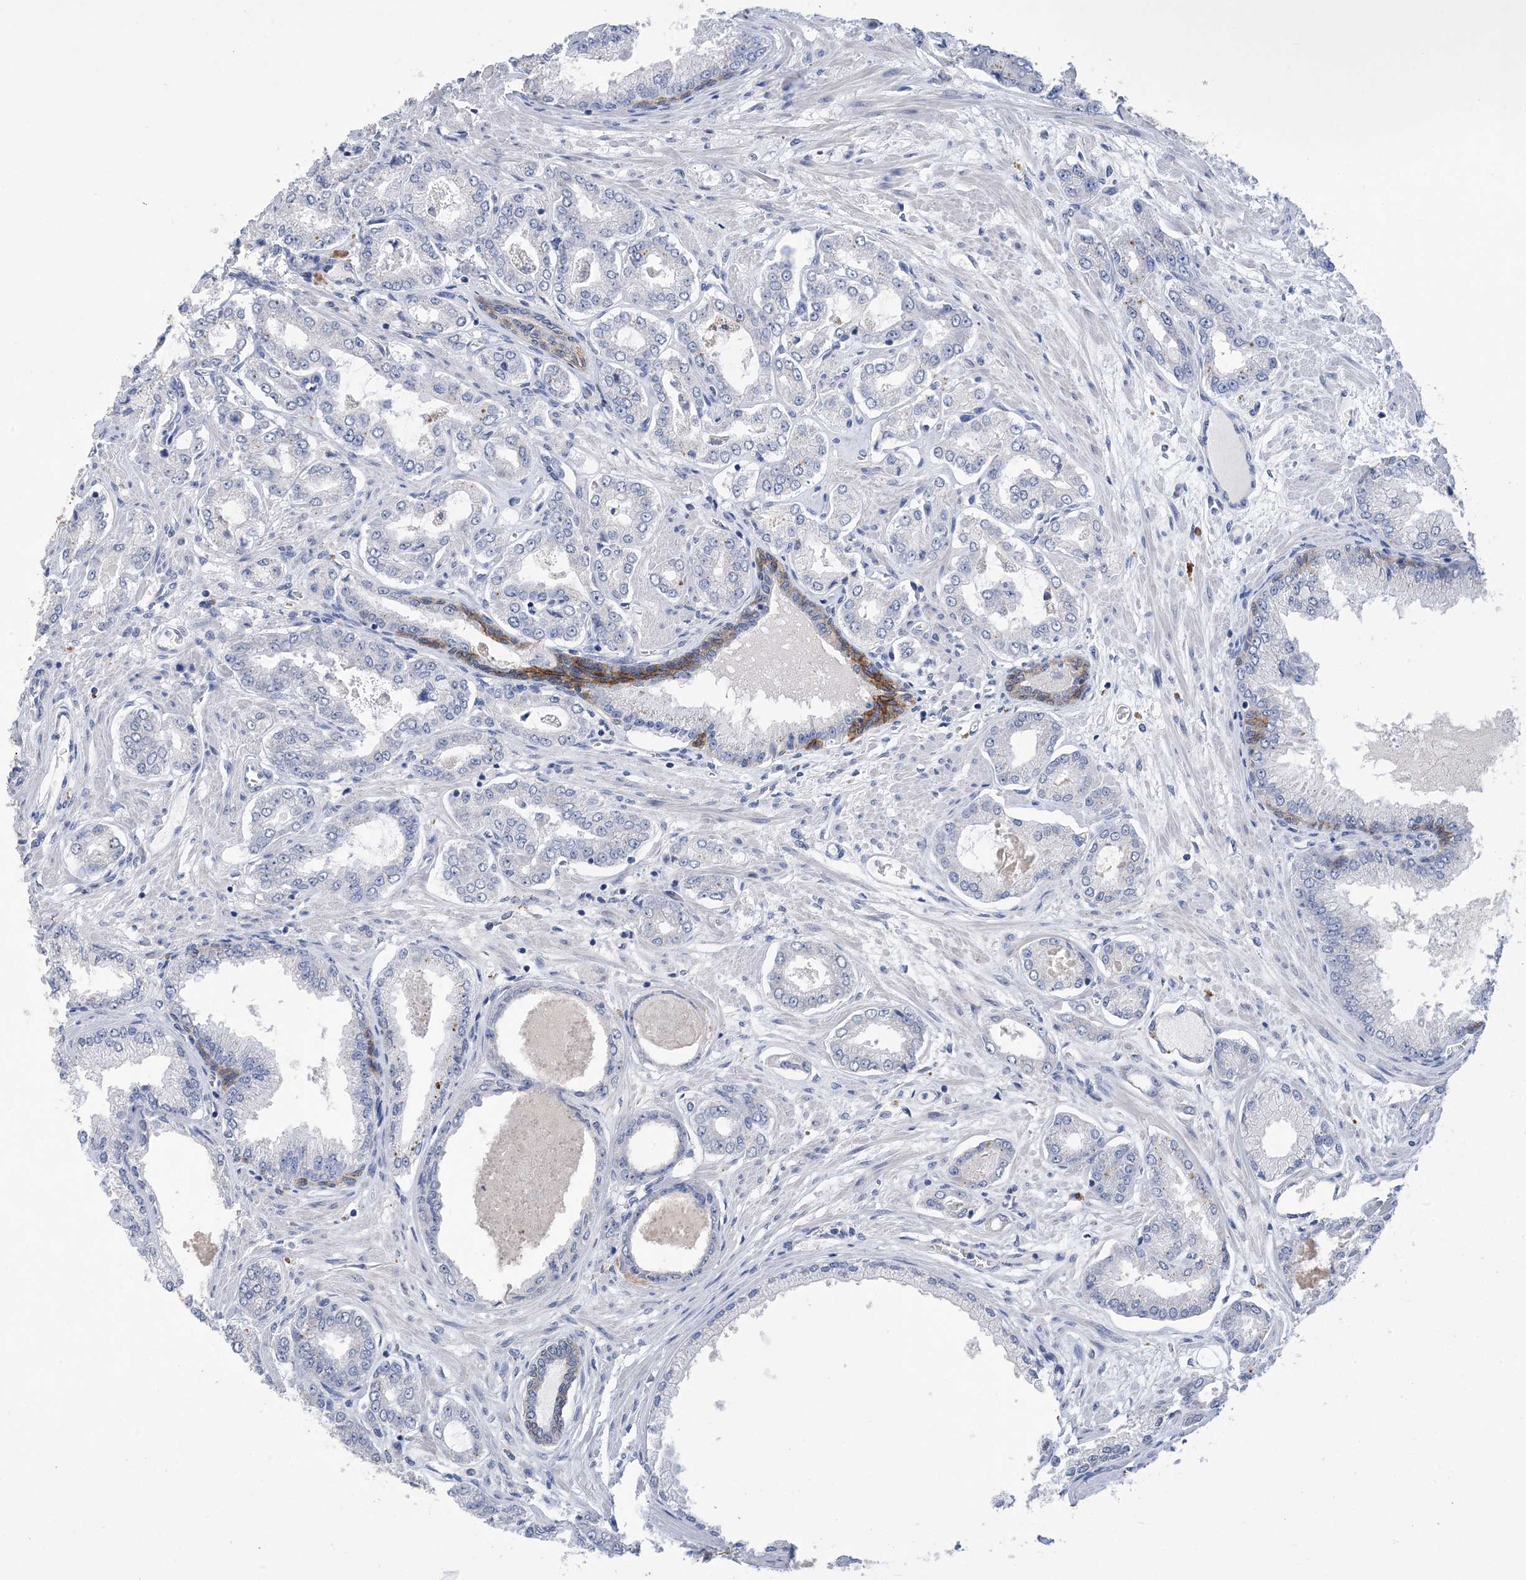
{"staining": {"intensity": "negative", "quantity": "none", "location": "none"}, "tissue": "prostate cancer", "cell_type": "Tumor cells", "image_type": "cancer", "snomed": [{"axis": "morphology", "description": "Adenocarcinoma, Low grade"}, {"axis": "topography", "description": "Prostate"}], "caption": "A histopathology image of human prostate cancer (low-grade adenocarcinoma) is negative for staining in tumor cells.", "gene": "DSC3", "patient": {"sex": "male", "age": 63}}